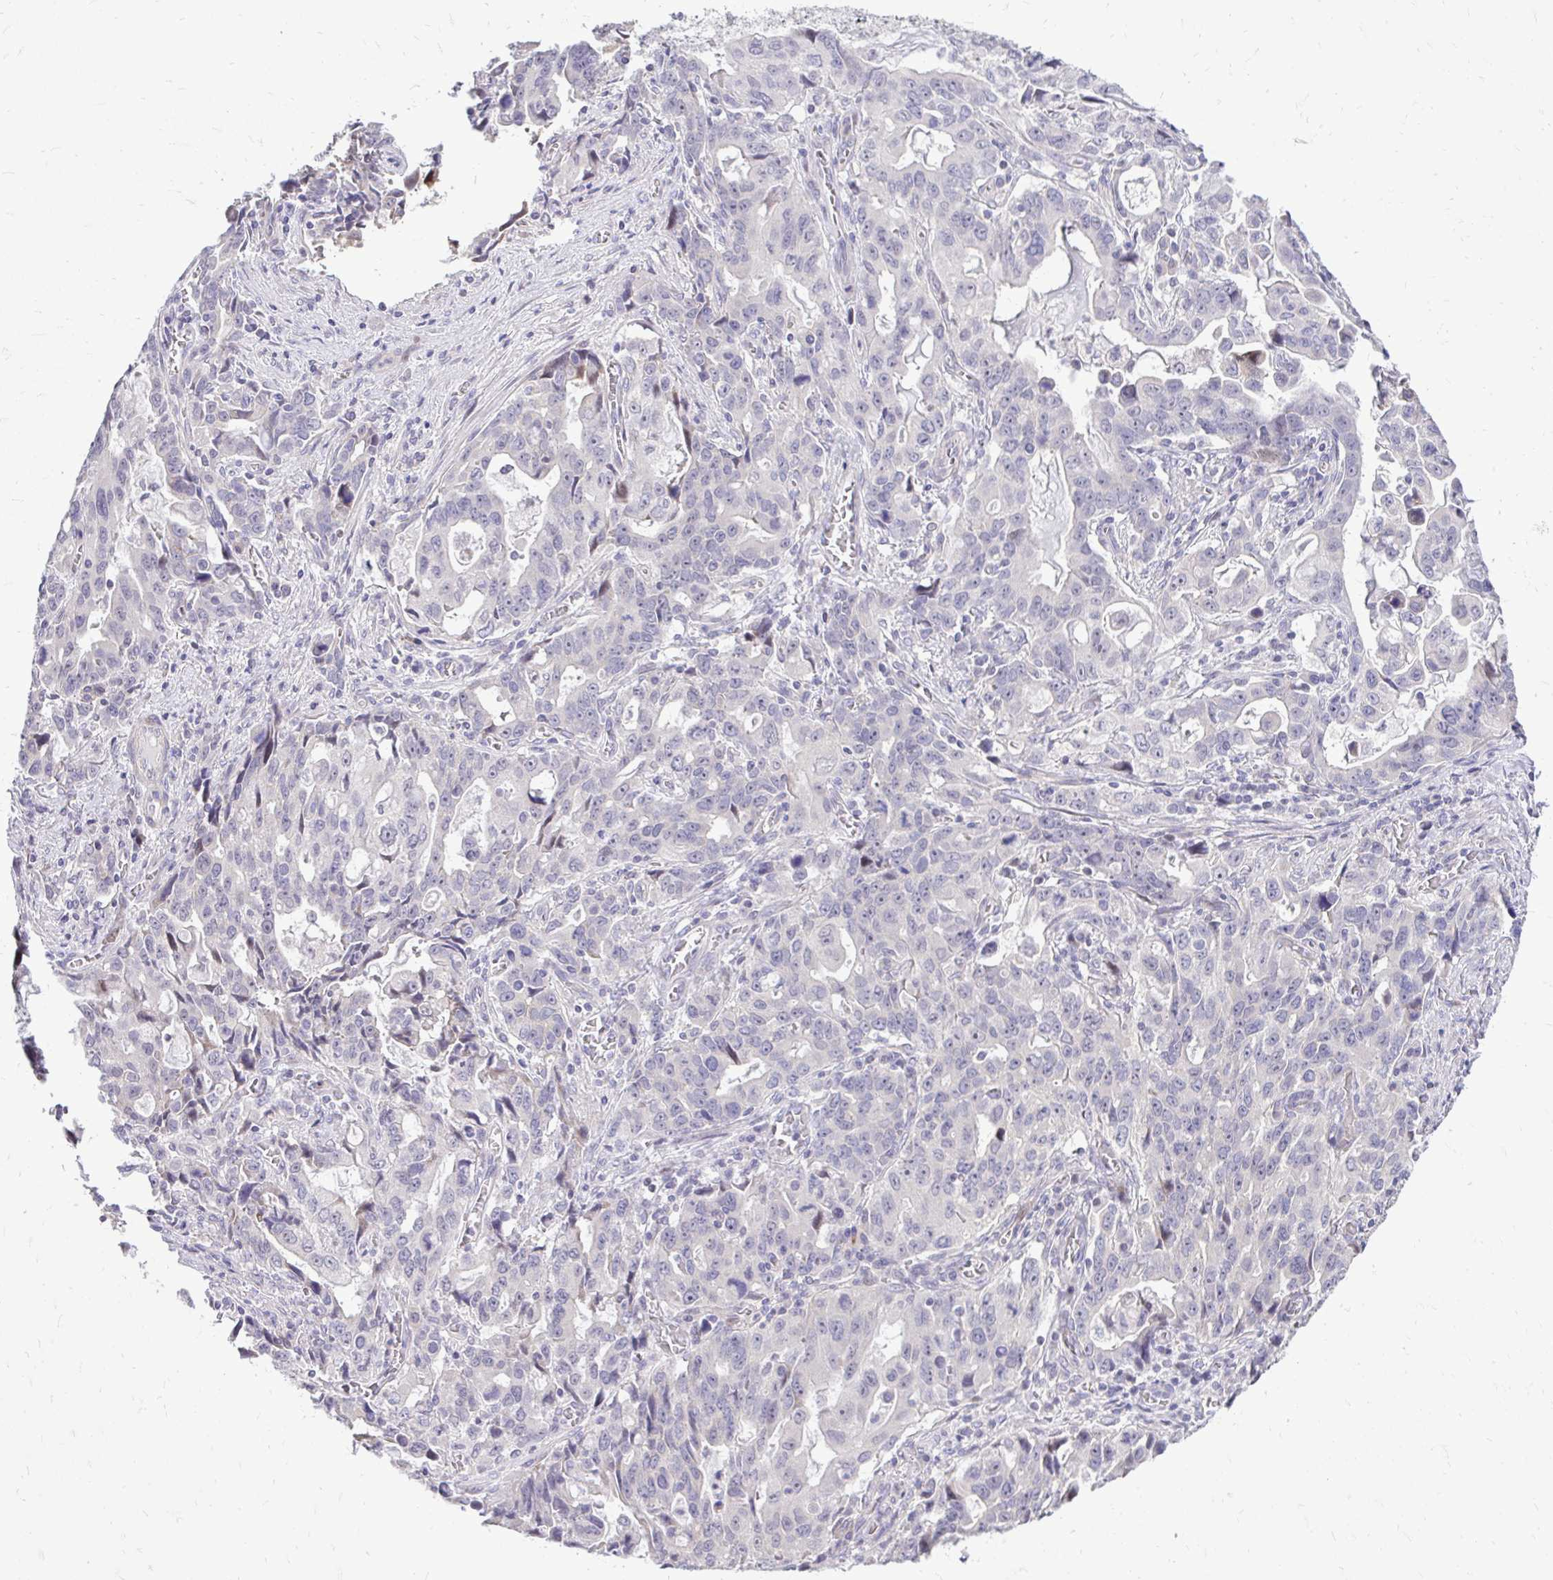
{"staining": {"intensity": "negative", "quantity": "none", "location": "none"}, "tissue": "stomach cancer", "cell_type": "Tumor cells", "image_type": "cancer", "snomed": [{"axis": "morphology", "description": "Adenocarcinoma, NOS"}, {"axis": "topography", "description": "Stomach, upper"}], "caption": "Immunohistochemistry (IHC) of stomach cancer (adenocarcinoma) exhibits no staining in tumor cells.", "gene": "OR8D1", "patient": {"sex": "male", "age": 85}}